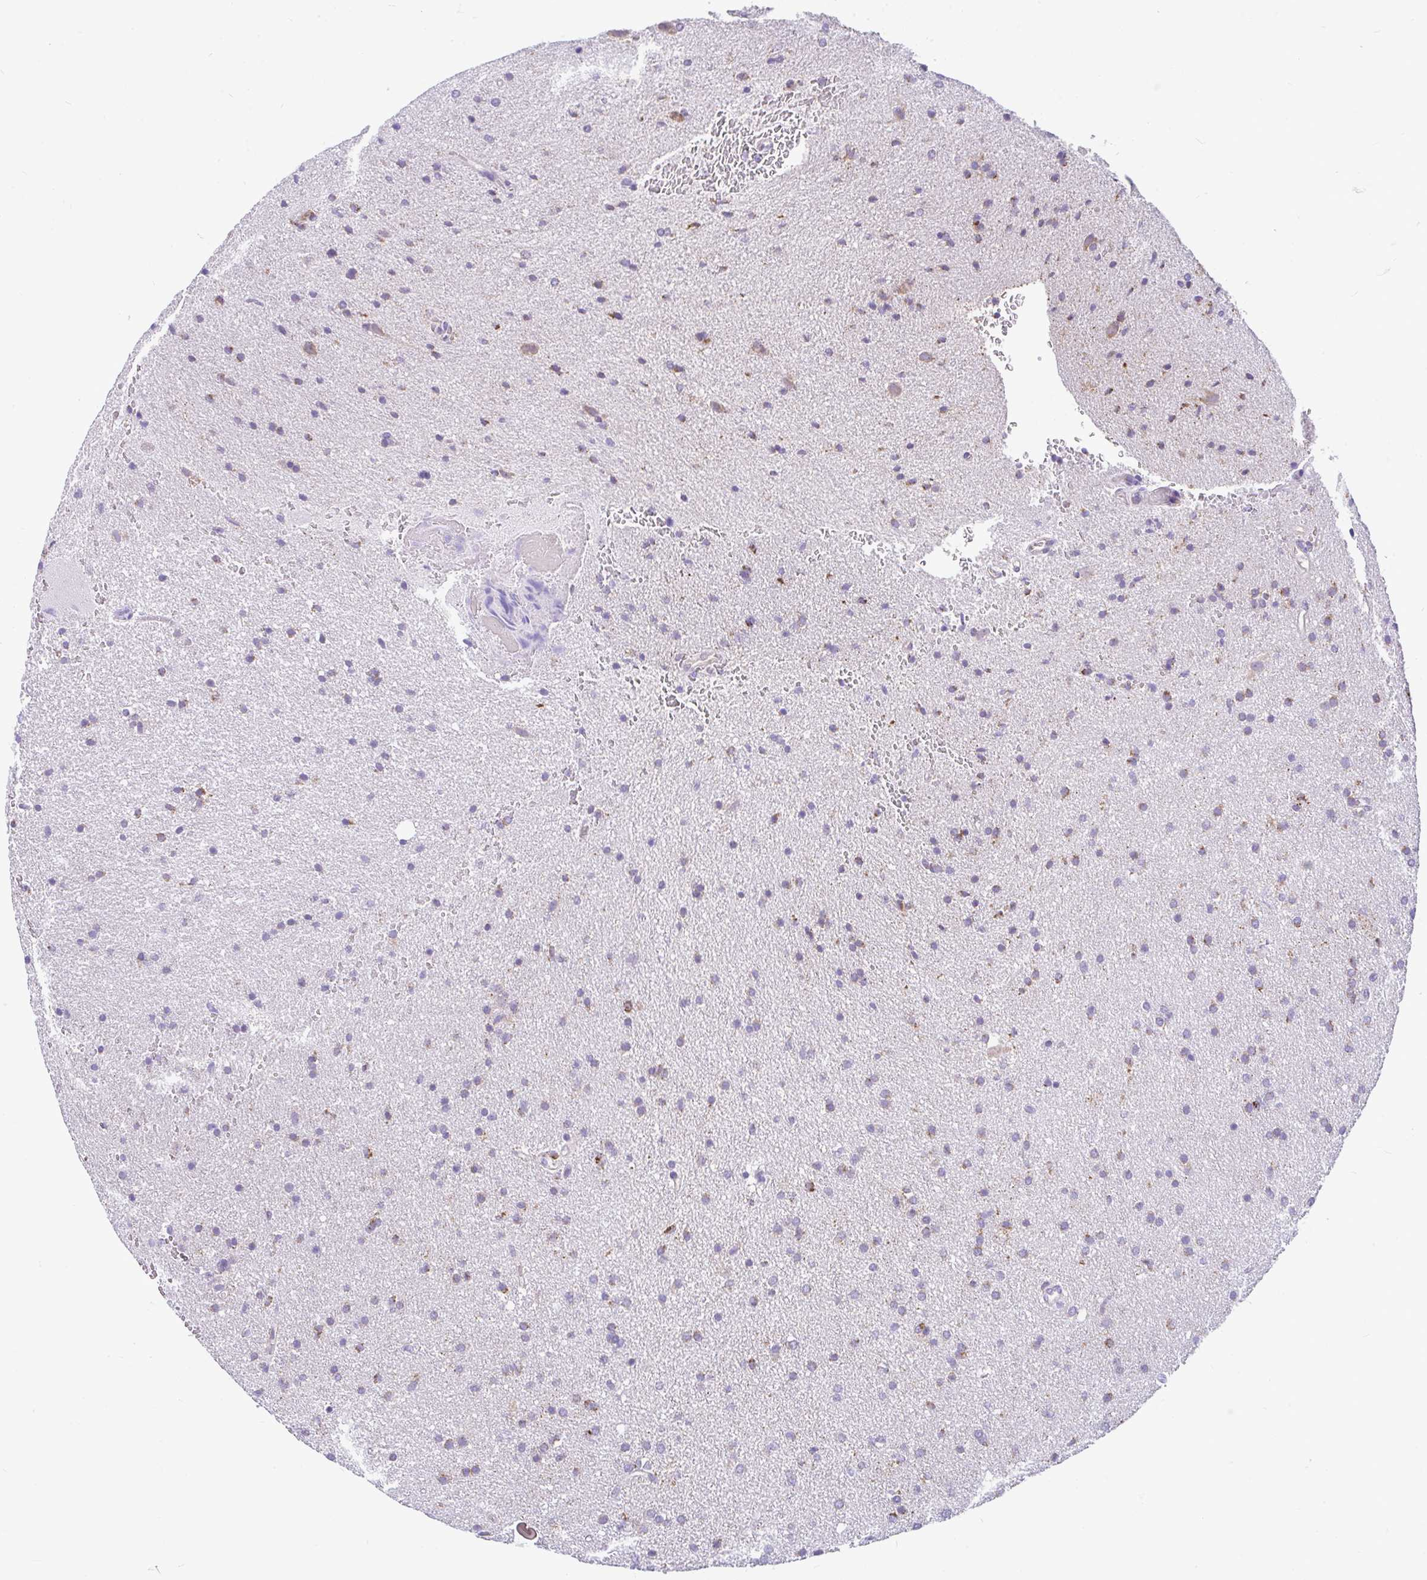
{"staining": {"intensity": "moderate", "quantity": "<25%", "location": "cytoplasmic/membranous"}, "tissue": "glioma", "cell_type": "Tumor cells", "image_type": "cancer", "snomed": [{"axis": "morphology", "description": "Glioma, malignant, Low grade"}, {"axis": "topography", "description": "Brain"}], "caption": "Glioma stained with DAB IHC displays low levels of moderate cytoplasmic/membranous expression in about <25% of tumor cells.", "gene": "PYCR2", "patient": {"sex": "female", "age": 34}}